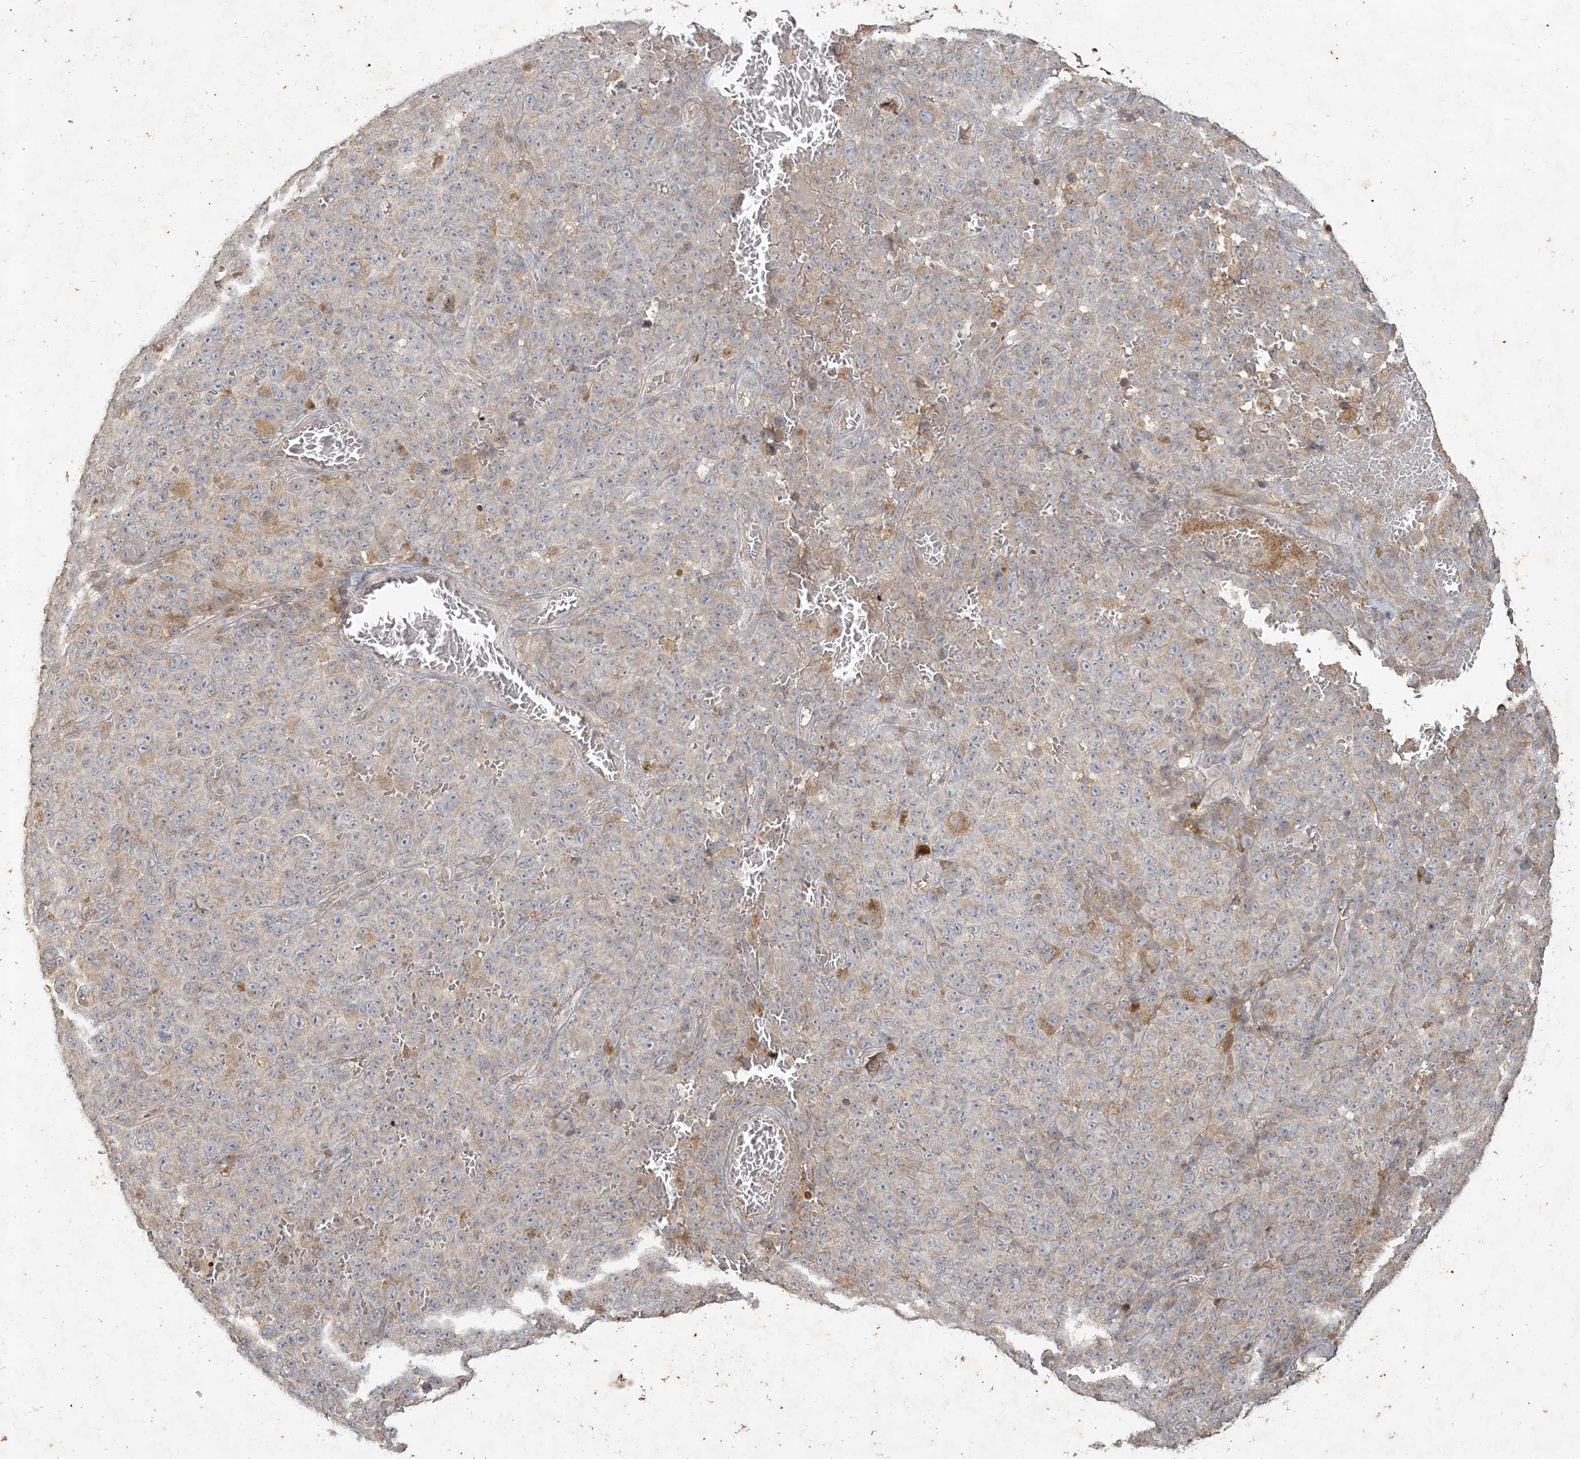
{"staining": {"intensity": "weak", "quantity": "<25%", "location": "cytoplasmic/membranous"}, "tissue": "melanoma", "cell_type": "Tumor cells", "image_type": "cancer", "snomed": [{"axis": "morphology", "description": "Malignant melanoma, NOS"}, {"axis": "topography", "description": "Skin"}], "caption": "Immunohistochemistry micrograph of human melanoma stained for a protein (brown), which exhibits no positivity in tumor cells.", "gene": "RAB14", "patient": {"sex": "female", "age": 82}}